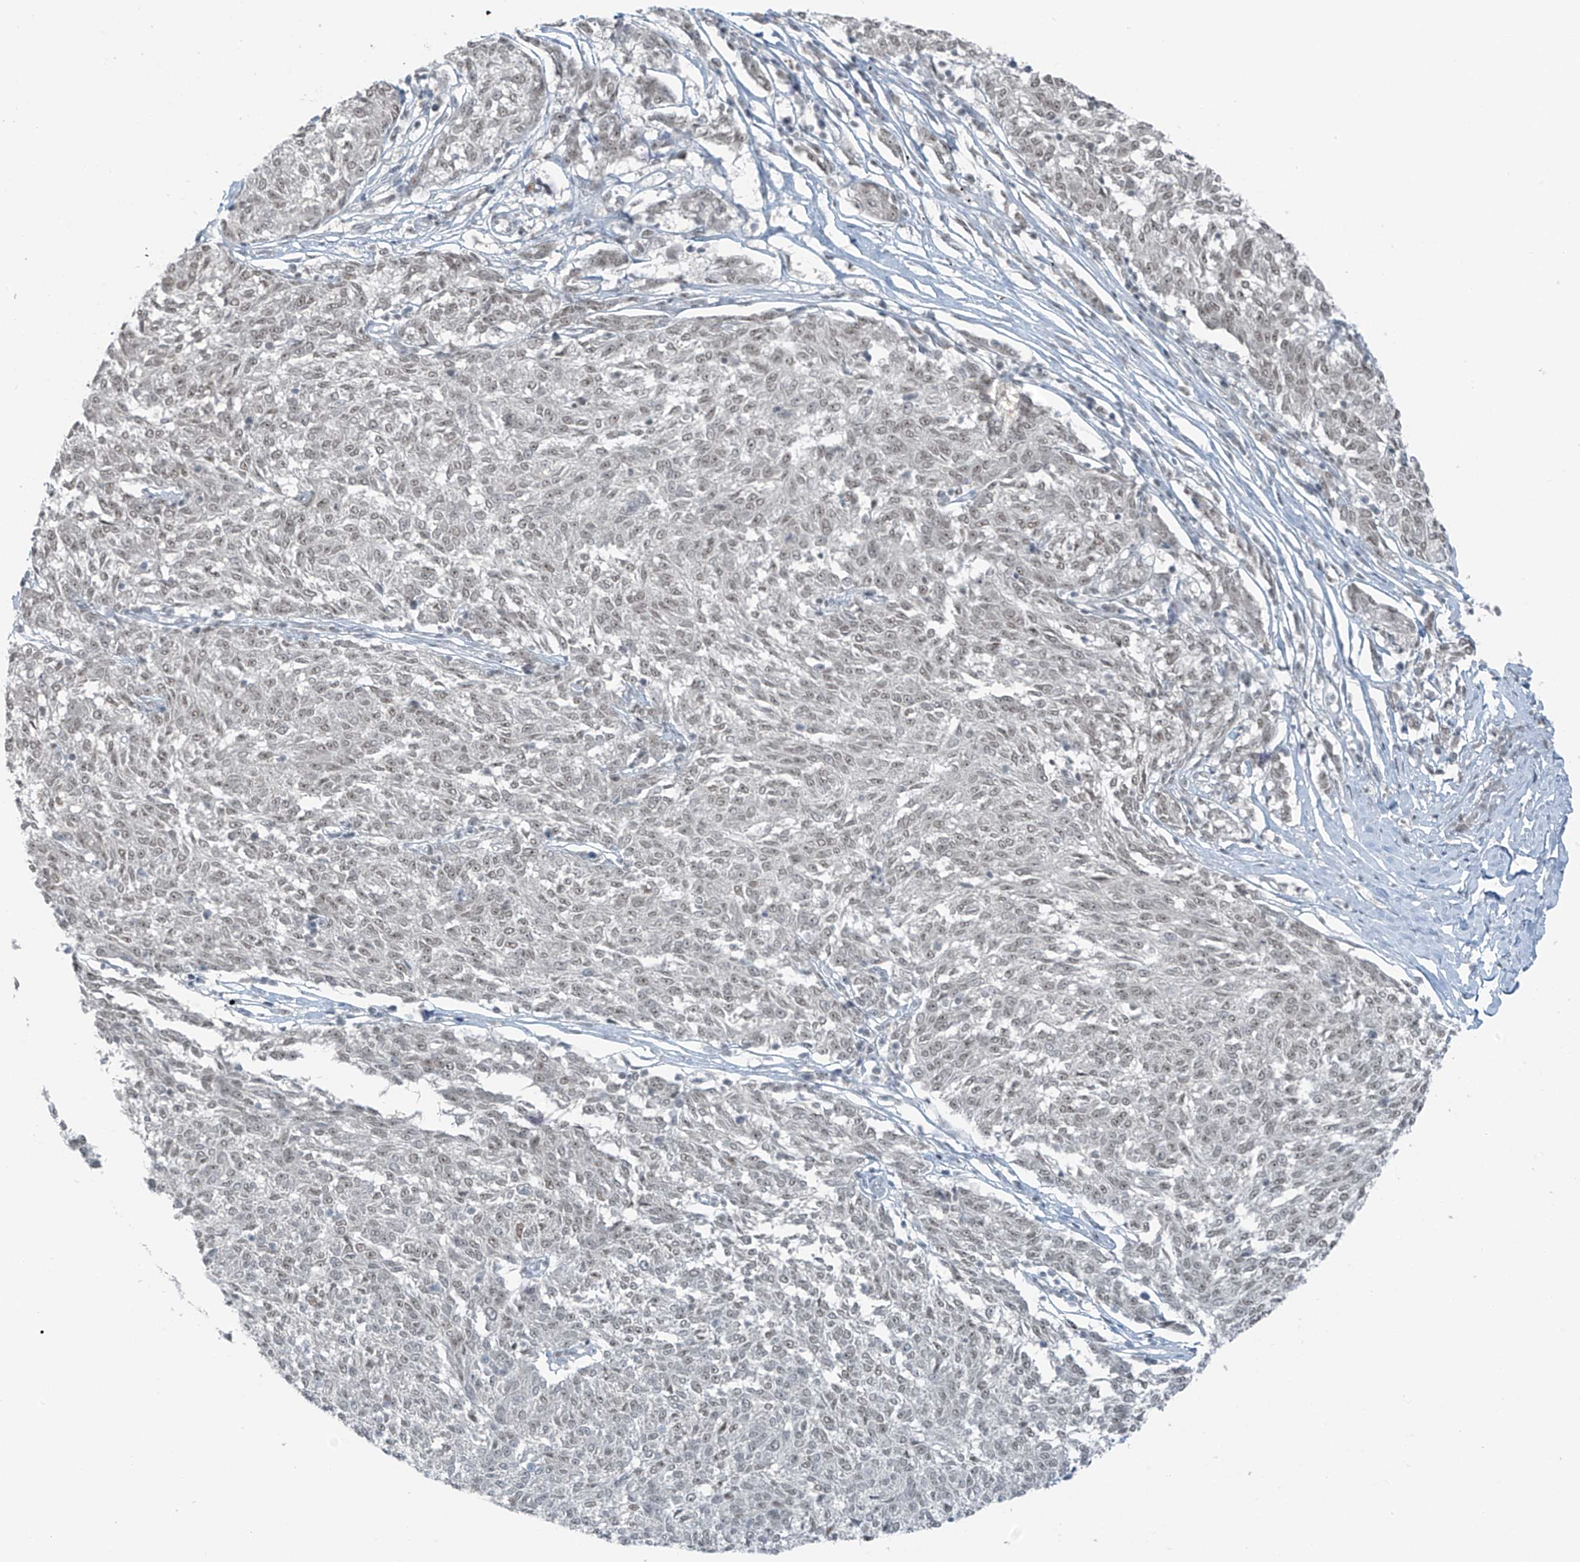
{"staining": {"intensity": "weak", "quantity": ">75%", "location": "nuclear"}, "tissue": "melanoma", "cell_type": "Tumor cells", "image_type": "cancer", "snomed": [{"axis": "morphology", "description": "Malignant melanoma, NOS"}, {"axis": "topography", "description": "Skin"}], "caption": "Melanoma tissue displays weak nuclear staining in approximately >75% of tumor cells, visualized by immunohistochemistry.", "gene": "WRNIP1", "patient": {"sex": "female", "age": 72}}